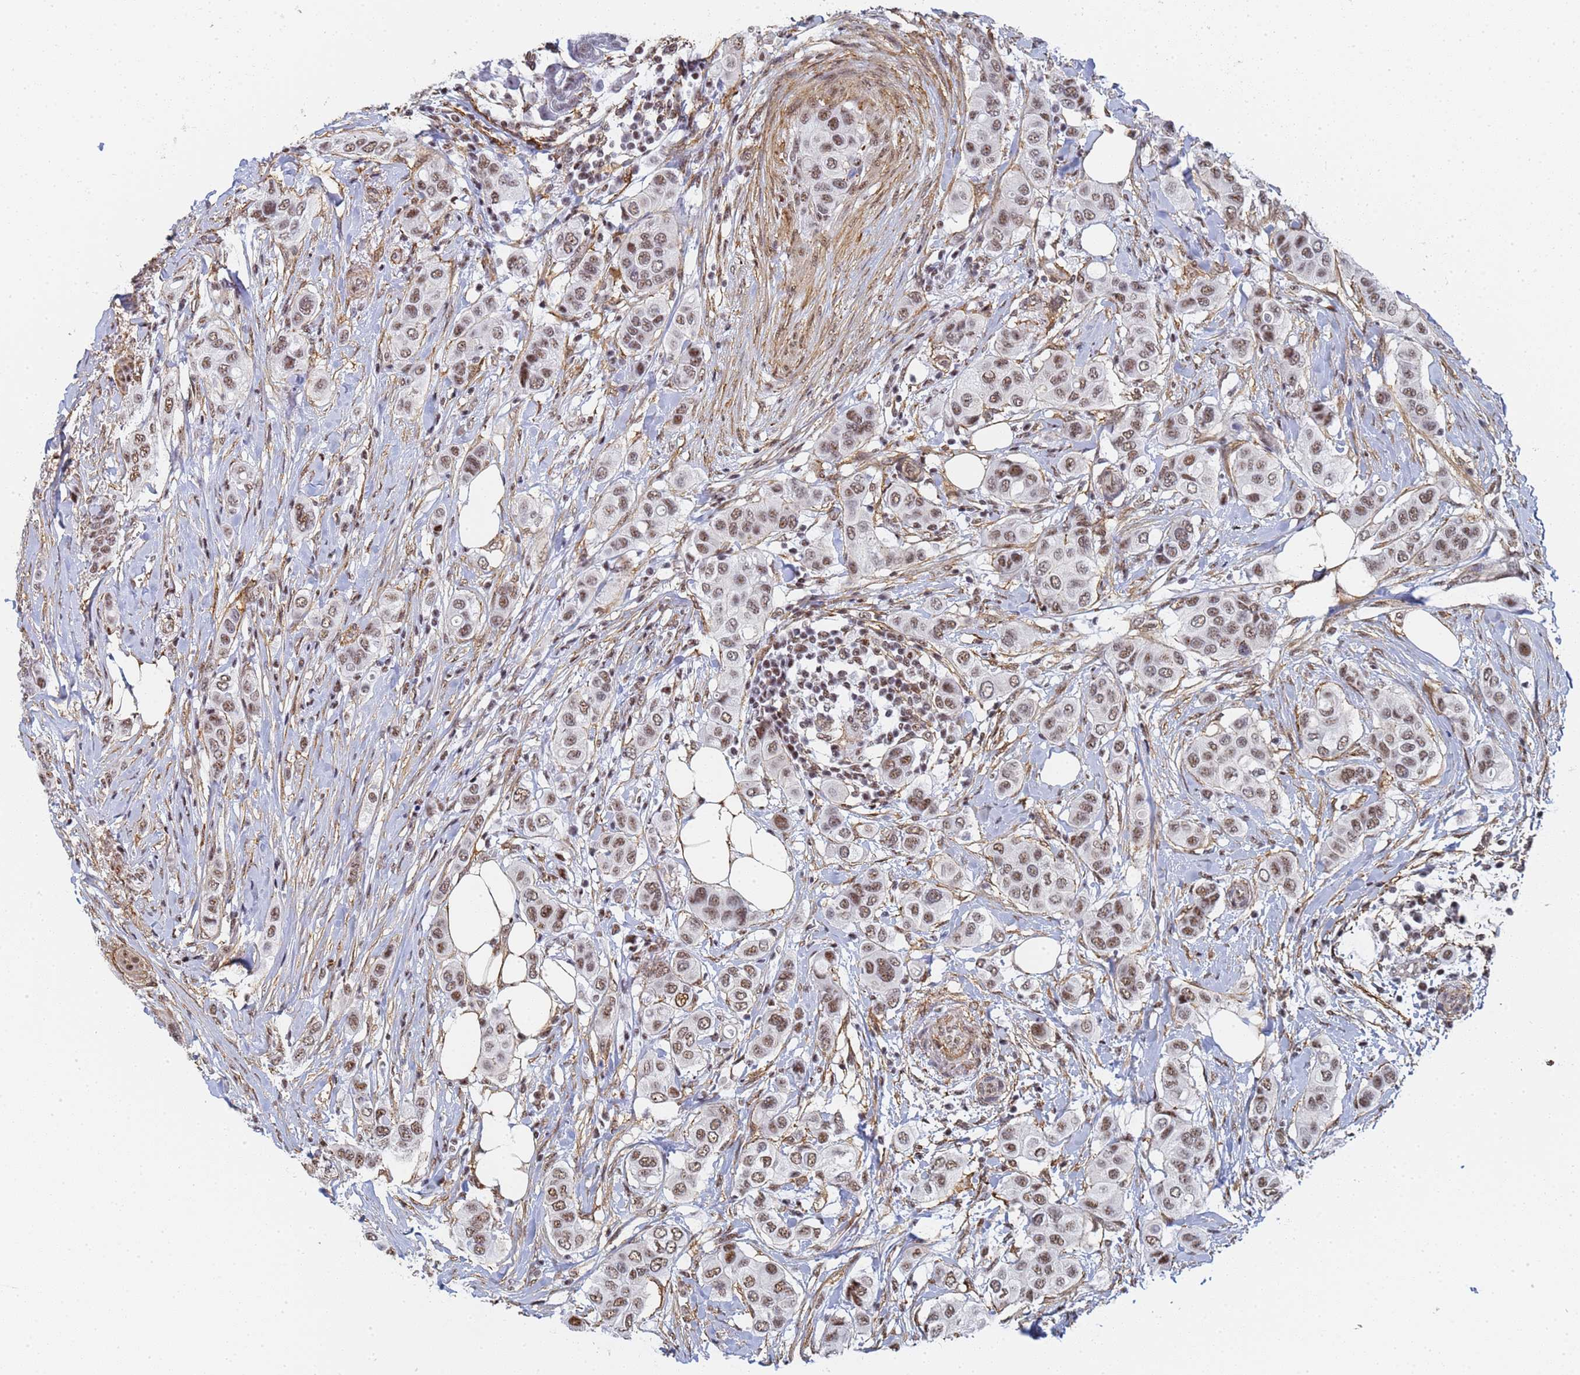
{"staining": {"intensity": "moderate", "quantity": ">75%", "location": "nuclear"}, "tissue": "breast cancer", "cell_type": "Tumor cells", "image_type": "cancer", "snomed": [{"axis": "morphology", "description": "Lobular carcinoma"}, {"axis": "topography", "description": "Breast"}], "caption": "Breast cancer (lobular carcinoma) stained for a protein (brown) reveals moderate nuclear positive positivity in about >75% of tumor cells.", "gene": "PRRT4", "patient": {"sex": "female", "age": 51}}